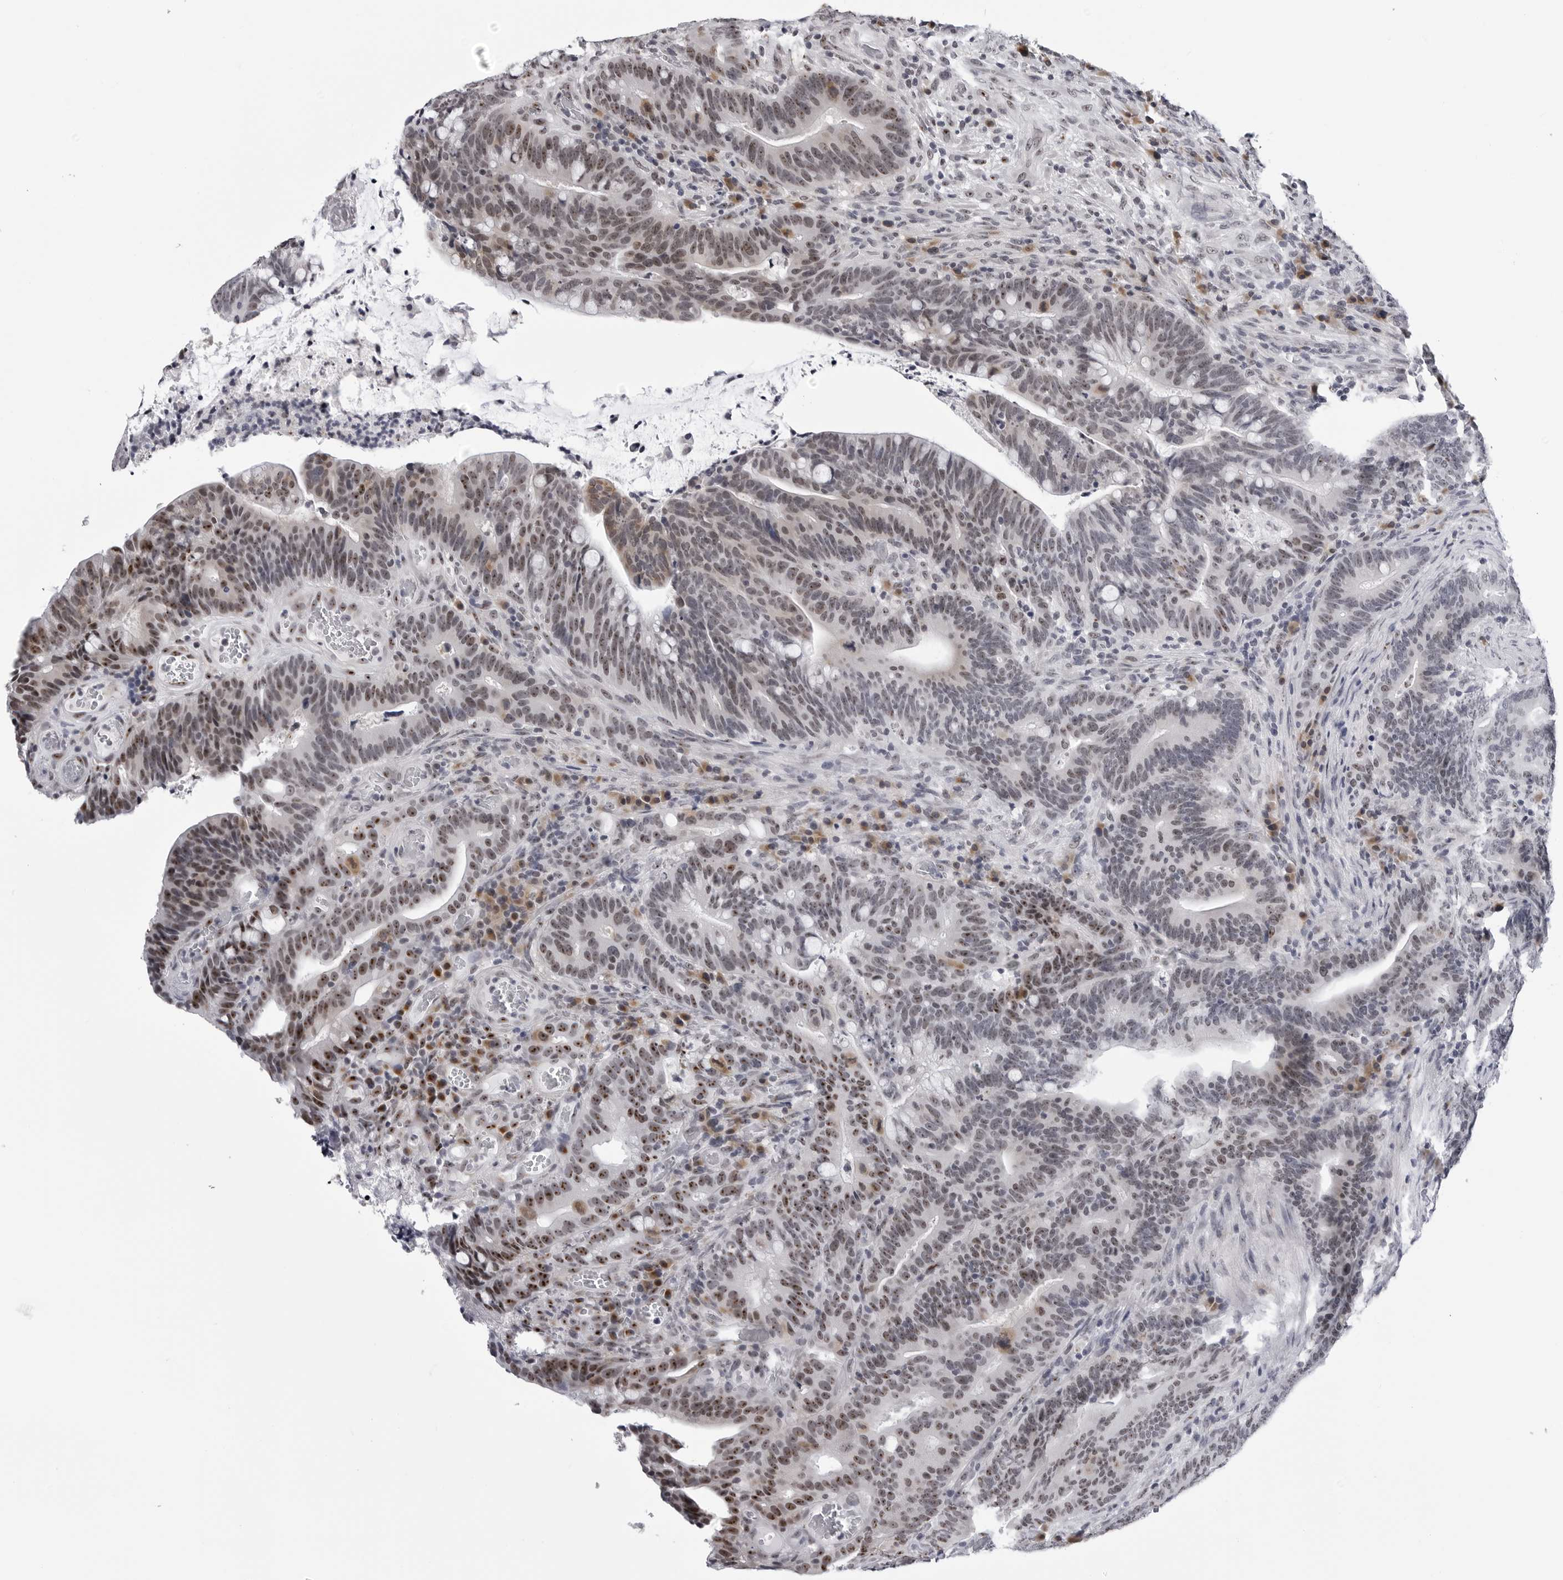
{"staining": {"intensity": "strong", "quantity": "<25%", "location": "nuclear"}, "tissue": "colorectal cancer", "cell_type": "Tumor cells", "image_type": "cancer", "snomed": [{"axis": "morphology", "description": "Adenocarcinoma, NOS"}, {"axis": "topography", "description": "Colon"}], "caption": "The micrograph displays immunohistochemical staining of adenocarcinoma (colorectal). There is strong nuclear staining is identified in approximately <25% of tumor cells.", "gene": "GNL2", "patient": {"sex": "female", "age": 66}}